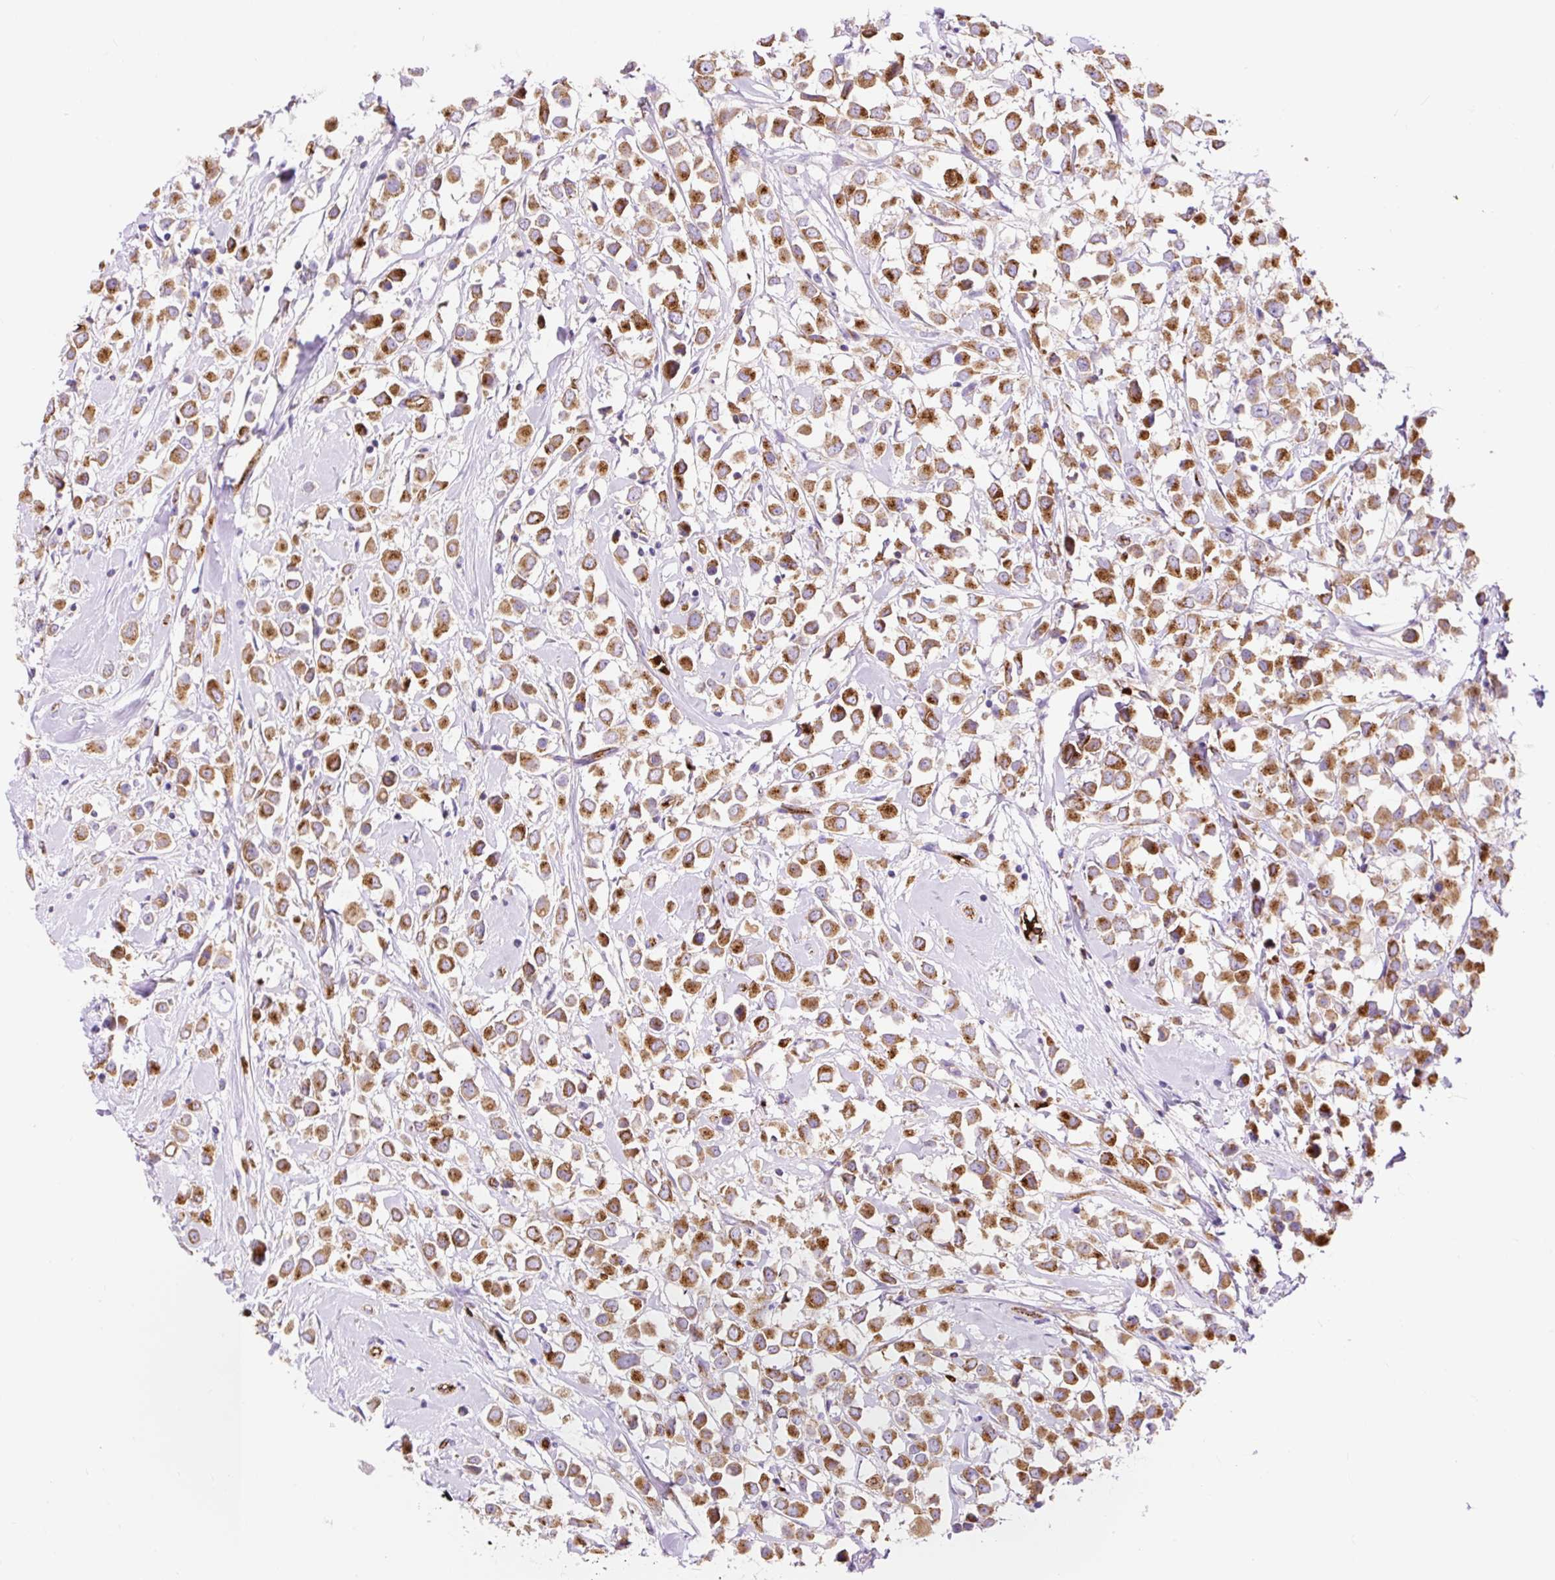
{"staining": {"intensity": "moderate", "quantity": ">75%", "location": "cytoplasmic/membranous"}, "tissue": "breast cancer", "cell_type": "Tumor cells", "image_type": "cancer", "snomed": [{"axis": "morphology", "description": "Duct carcinoma"}, {"axis": "topography", "description": "Breast"}], "caption": "Immunohistochemistry (IHC) (DAB (3,3'-diaminobenzidine)) staining of infiltrating ductal carcinoma (breast) reveals moderate cytoplasmic/membranous protein positivity in approximately >75% of tumor cells. Ihc stains the protein of interest in brown and the nuclei are stained blue.", "gene": "HIP1R", "patient": {"sex": "female", "age": 87}}